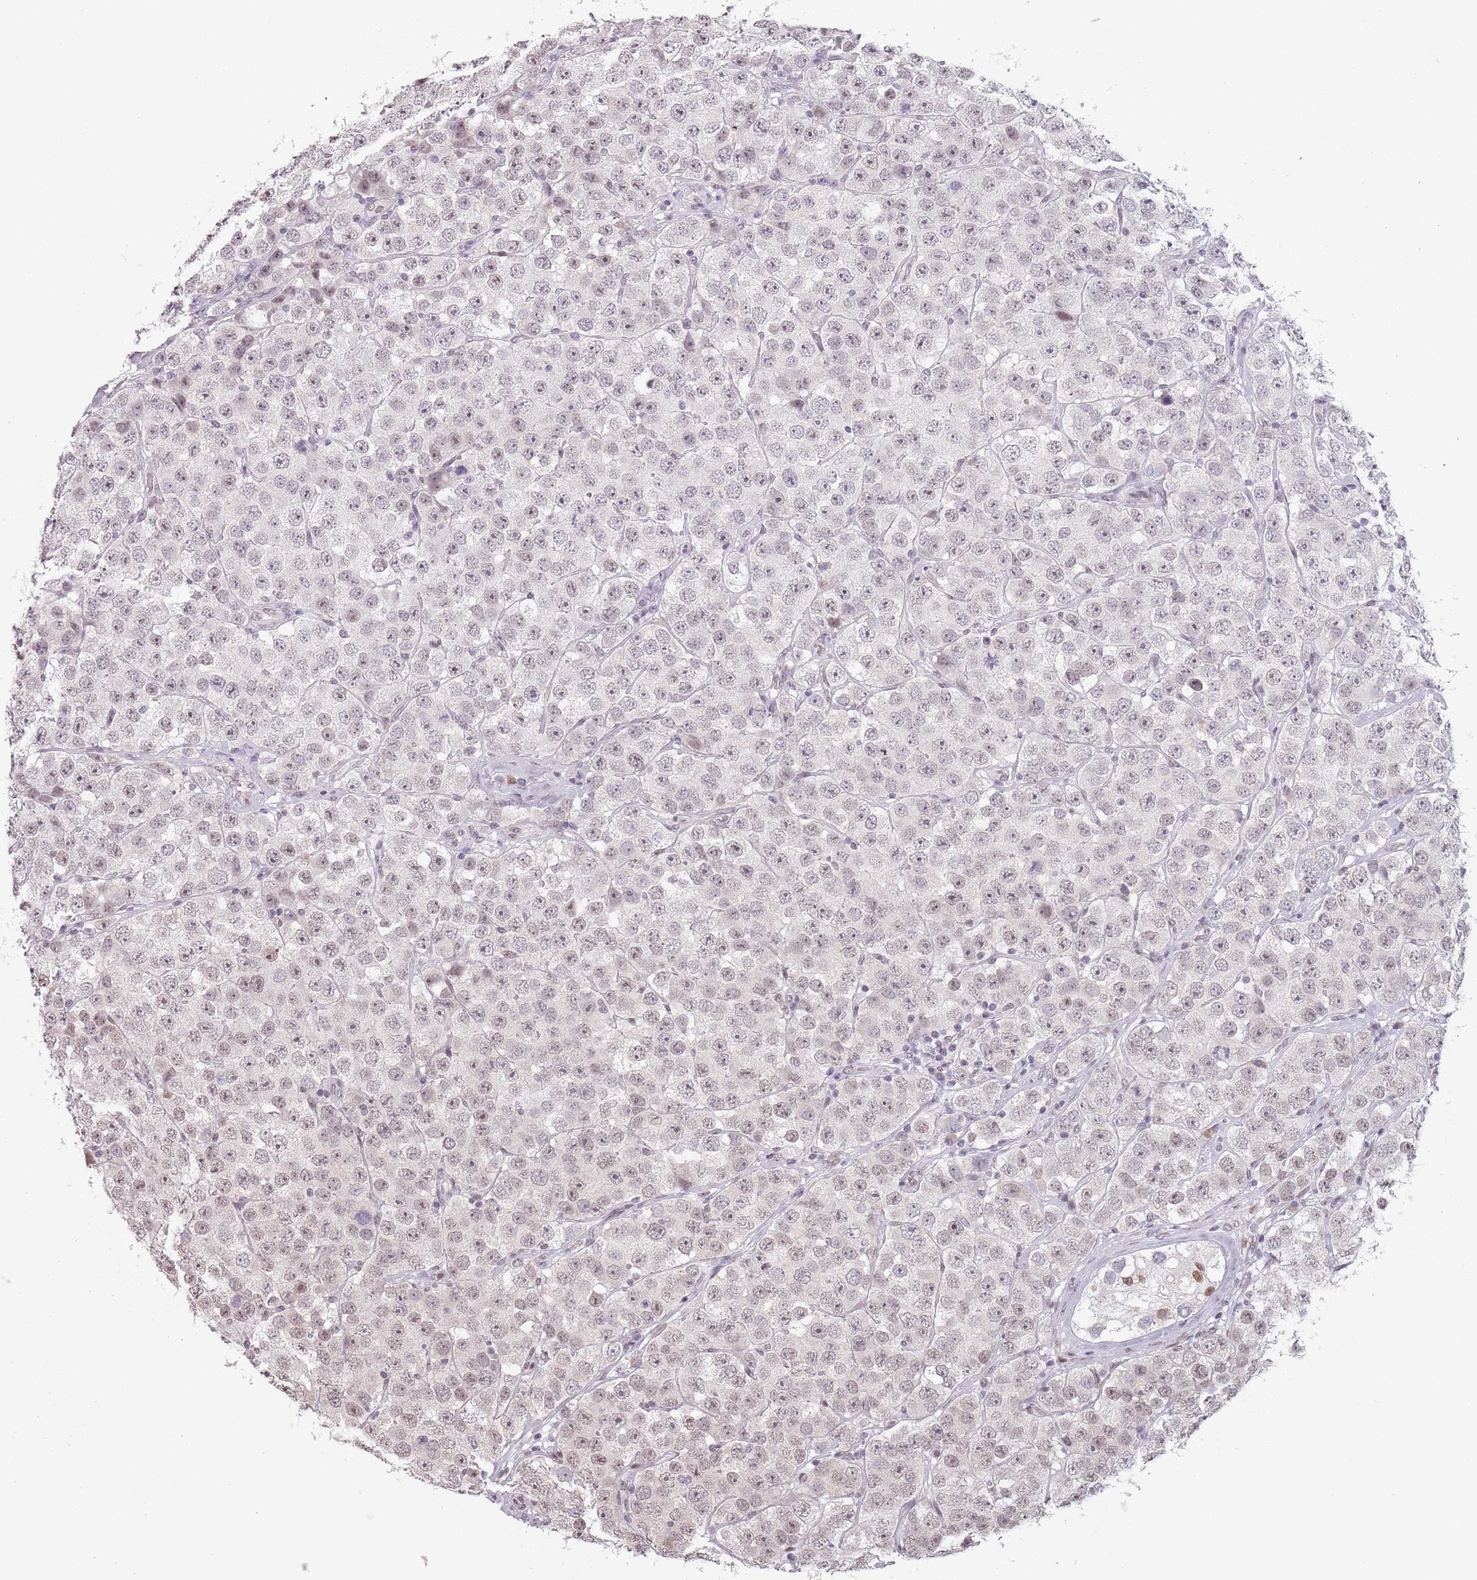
{"staining": {"intensity": "weak", "quantity": "25%-75%", "location": "nuclear"}, "tissue": "testis cancer", "cell_type": "Tumor cells", "image_type": "cancer", "snomed": [{"axis": "morphology", "description": "Seminoma, NOS"}, {"axis": "topography", "description": "Testis"}], "caption": "Immunohistochemical staining of testis cancer (seminoma) demonstrates low levels of weak nuclear protein staining in approximately 25%-75% of tumor cells. The protein is stained brown, and the nuclei are stained in blue (DAB (3,3'-diaminobenzidine) IHC with brightfield microscopy, high magnification).", "gene": "PTCHD1", "patient": {"sex": "male", "age": 28}}